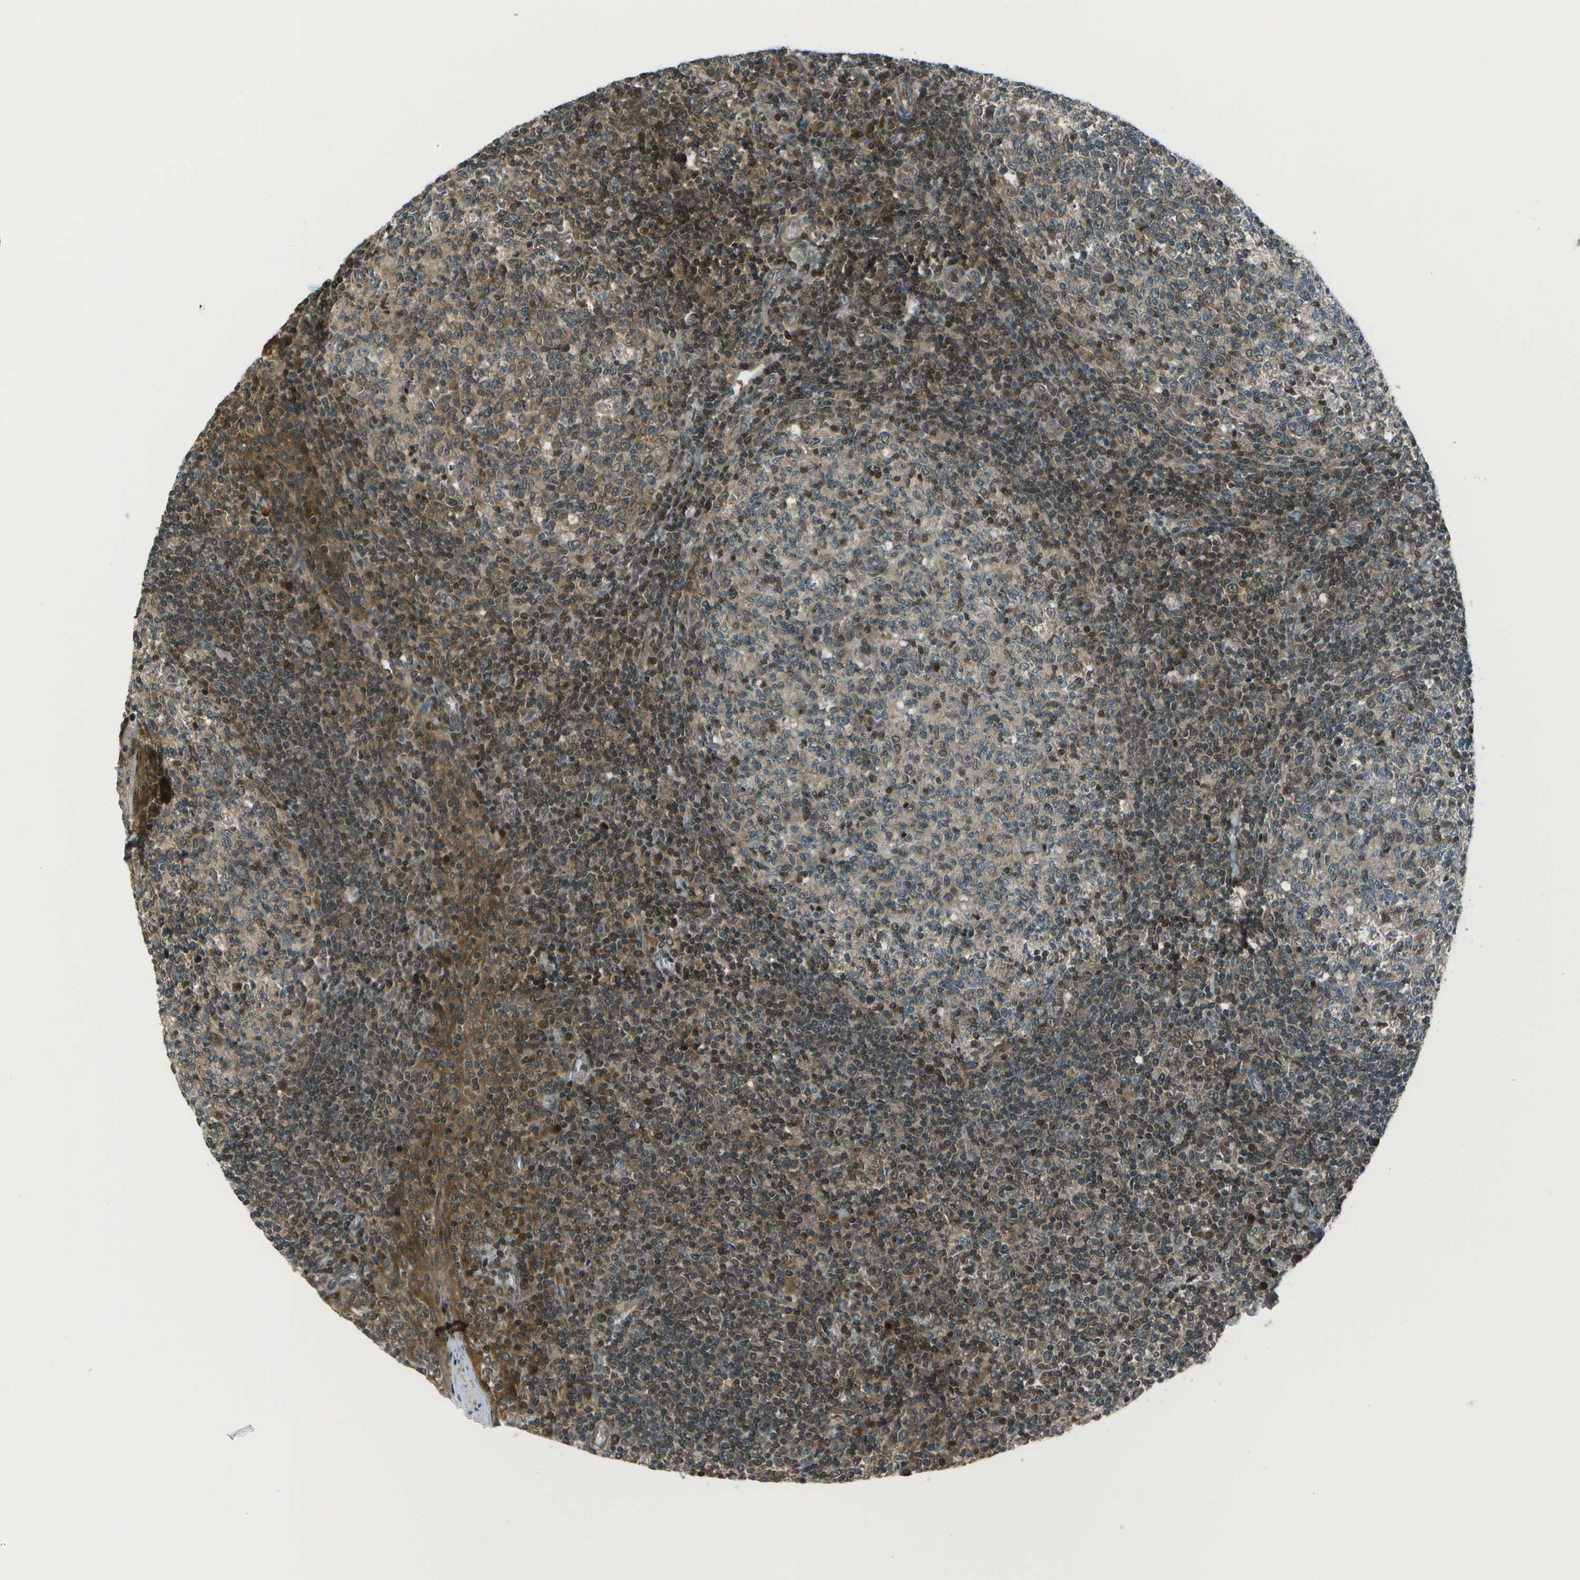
{"staining": {"intensity": "moderate", "quantity": "<25%", "location": "cytoplasmic/membranous,nuclear"}, "tissue": "tonsil", "cell_type": "Germinal center cells", "image_type": "normal", "snomed": [{"axis": "morphology", "description": "Normal tissue, NOS"}, {"axis": "topography", "description": "Tonsil"}], "caption": "Immunohistochemistry (IHC) of normal tonsil reveals low levels of moderate cytoplasmic/membranous,nuclear staining in approximately <25% of germinal center cells. Immunohistochemistry stains the protein in brown and the nuclei are stained blue.", "gene": "TMEM19", "patient": {"sex": "female", "age": 19}}